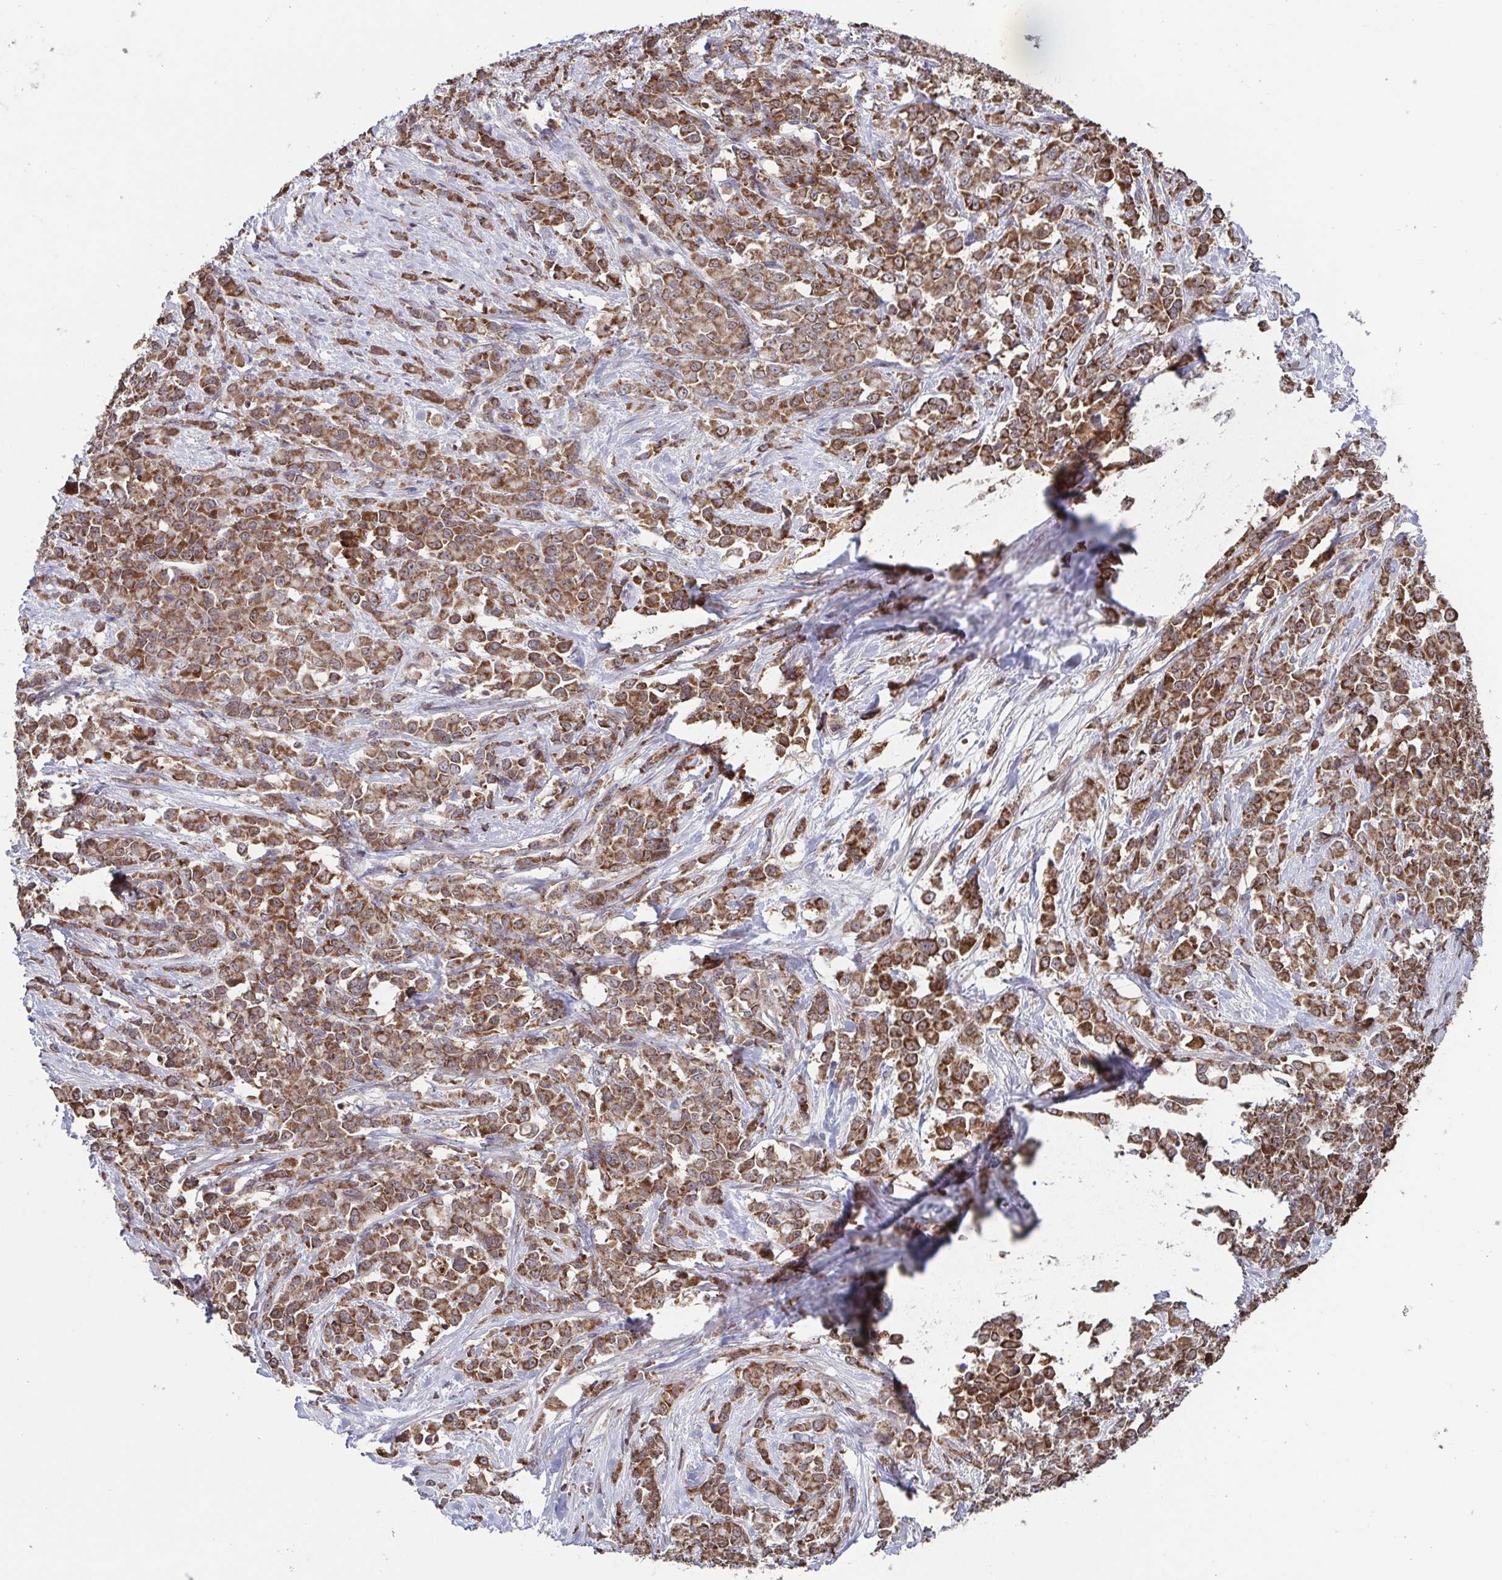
{"staining": {"intensity": "moderate", "quantity": ">75%", "location": "cytoplasmic/membranous"}, "tissue": "stomach cancer", "cell_type": "Tumor cells", "image_type": "cancer", "snomed": [{"axis": "morphology", "description": "Adenocarcinoma, NOS"}, {"axis": "topography", "description": "Stomach"}], "caption": "High-magnification brightfield microscopy of stomach cancer stained with DAB (3,3'-diaminobenzidine) (brown) and counterstained with hematoxylin (blue). tumor cells exhibit moderate cytoplasmic/membranous positivity is appreciated in approximately>75% of cells.", "gene": "TTC19", "patient": {"sex": "female", "age": 76}}